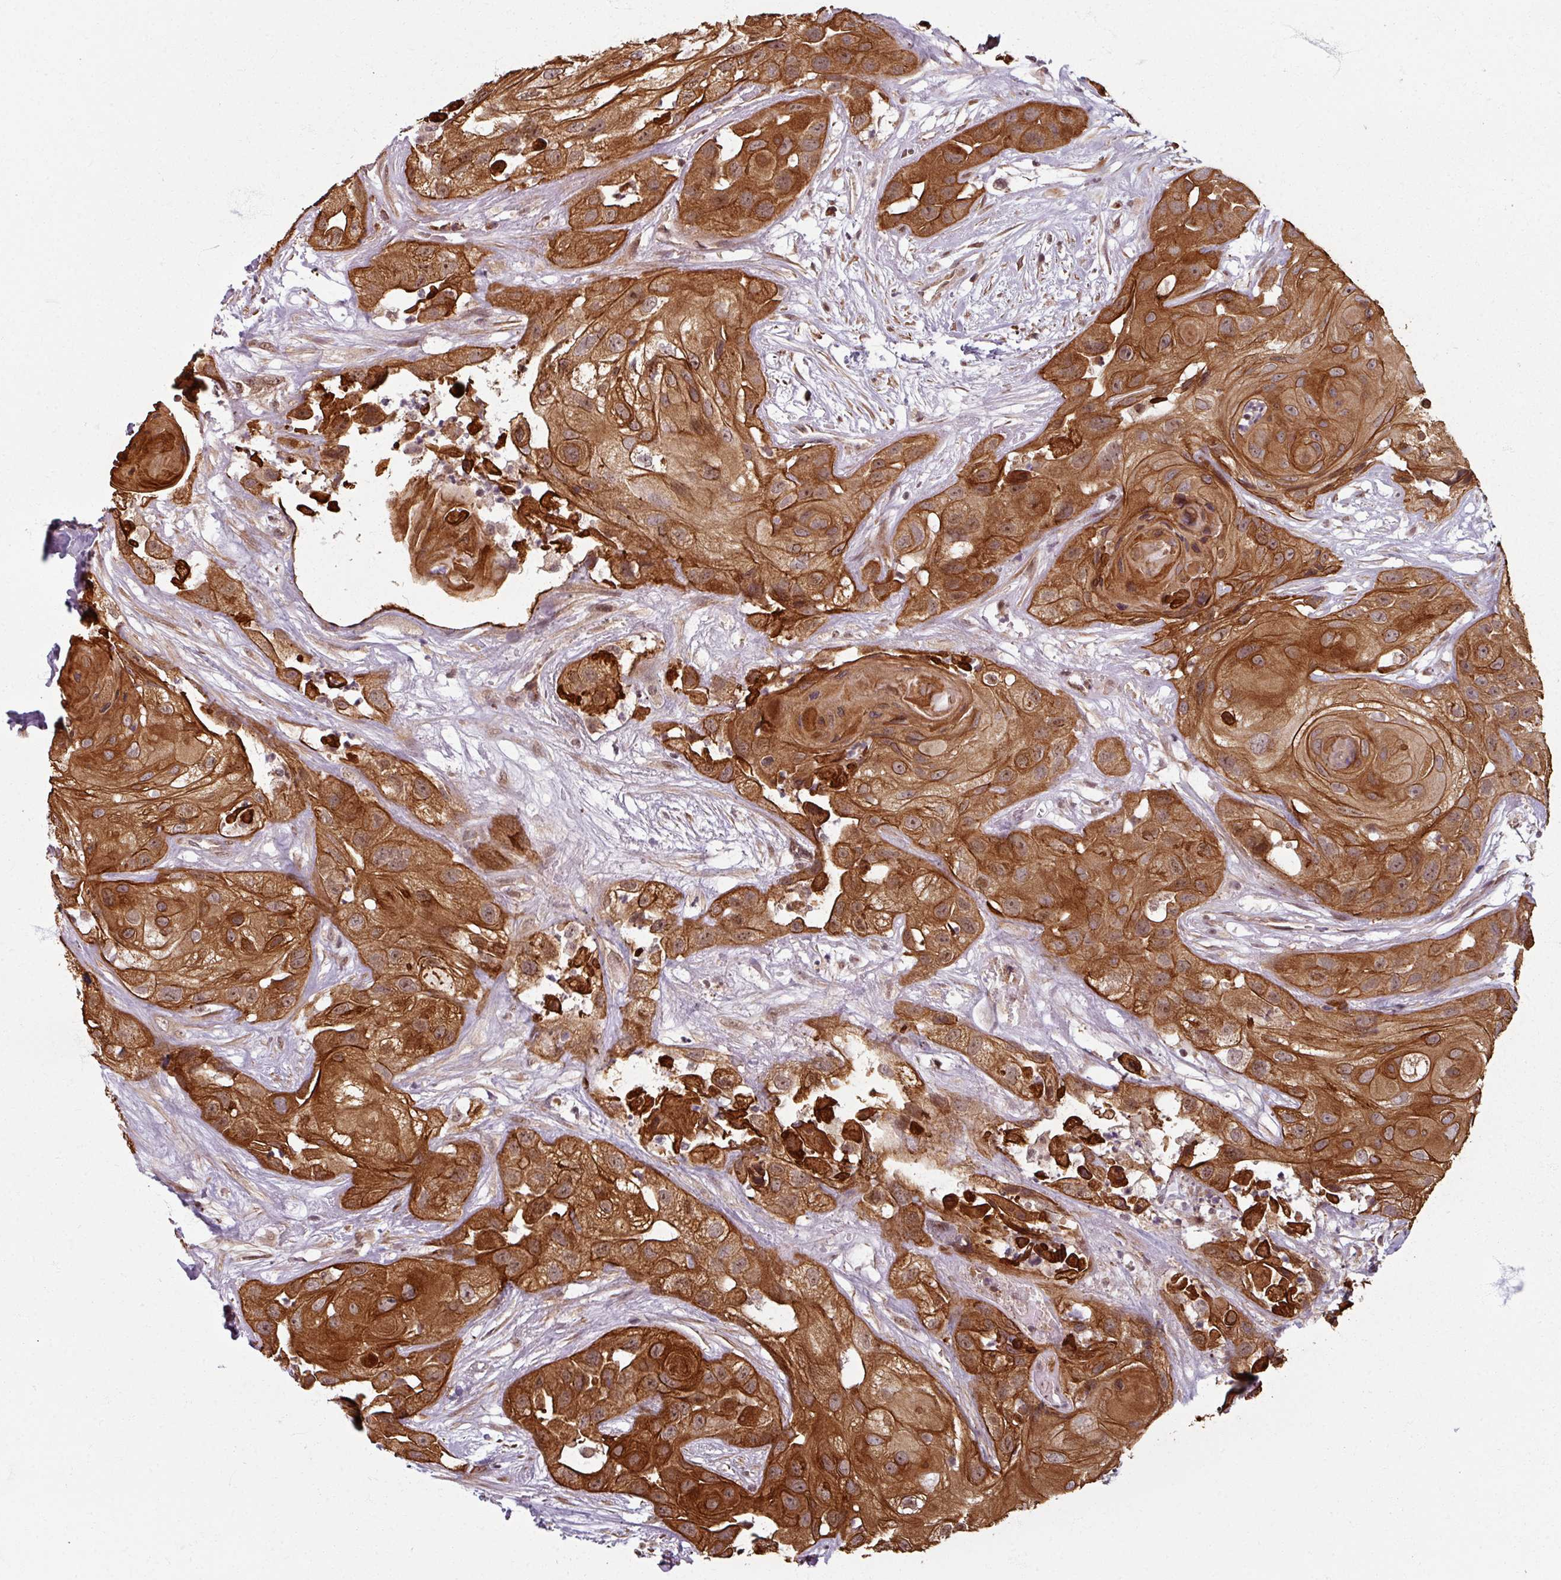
{"staining": {"intensity": "strong", "quantity": ">75%", "location": "cytoplasmic/membranous,nuclear"}, "tissue": "head and neck cancer", "cell_type": "Tumor cells", "image_type": "cancer", "snomed": [{"axis": "morphology", "description": "Squamous cell carcinoma, NOS"}, {"axis": "topography", "description": "Head-Neck"}], "caption": "Human head and neck cancer (squamous cell carcinoma) stained for a protein (brown) displays strong cytoplasmic/membranous and nuclear positive positivity in about >75% of tumor cells.", "gene": "SWI5", "patient": {"sex": "male", "age": 83}}